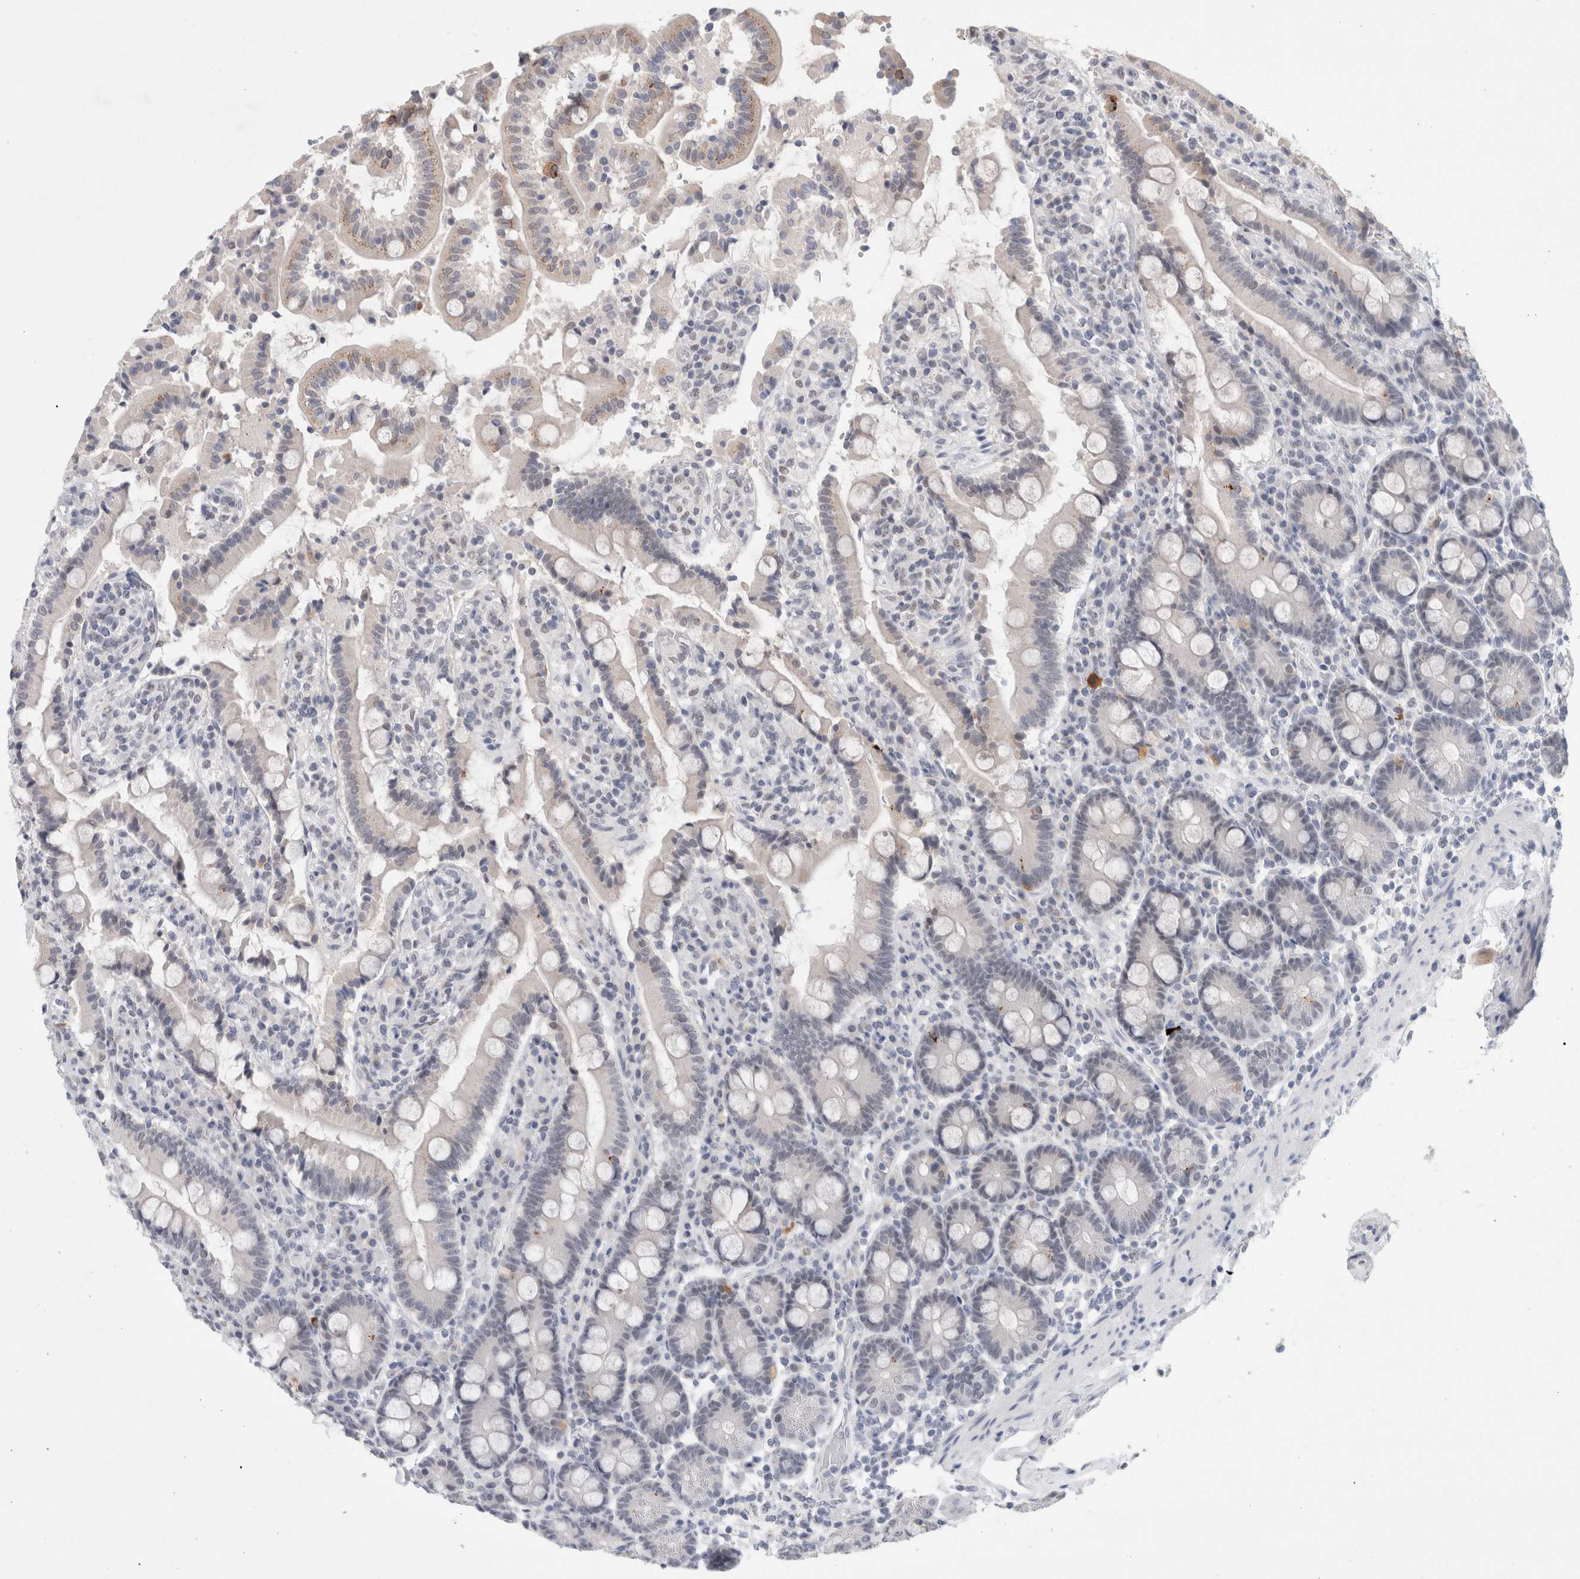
{"staining": {"intensity": "moderate", "quantity": "25%-75%", "location": "cytoplasmic/membranous"}, "tissue": "duodenum", "cell_type": "Glandular cells", "image_type": "normal", "snomed": [{"axis": "morphology", "description": "Normal tissue, NOS"}, {"axis": "topography", "description": "Small intestine, NOS"}], "caption": "A brown stain shows moderate cytoplasmic/membranous staining of a protein in glandular cells of unremarkable duodenum. The staining was performed using DAB (3,3'-diaminobenzidine) to visualize the protein expression in brown, while the nuclei were stained in blue with hematoxylin (Magnification: 20x).", "gene": "NIPA1", "patient": {"sex": "female", "age": 71}}